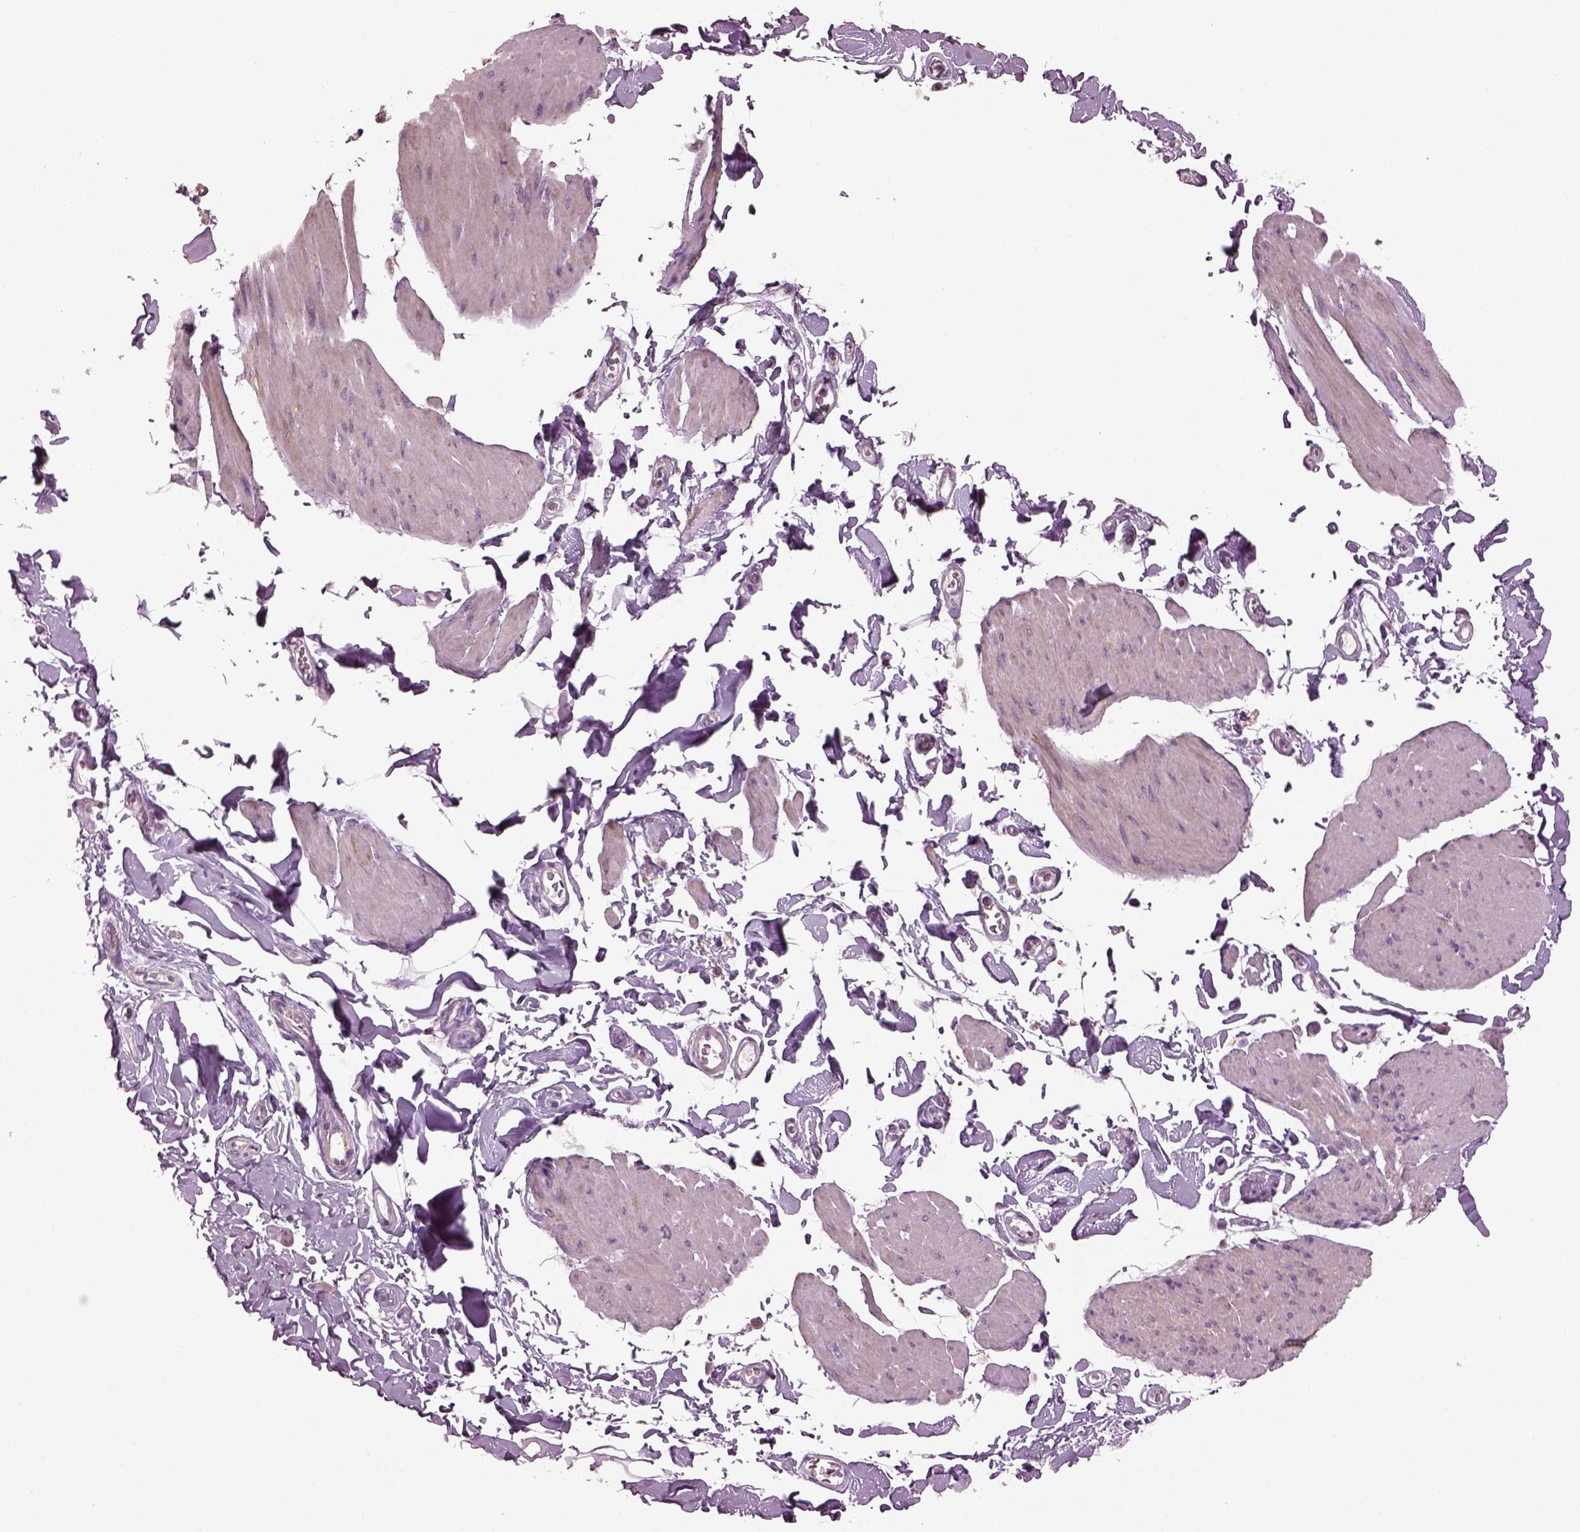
{"staining": {"intensity": "negative", "quantity": "none", "location": "none"}, "tissue": "smooth muscle", "cell_type": "Smooth muscle cells", "image_type": "normal", "snomed": [{"axis": "morphology", "description": "Normal tissue, NOS"}, {"axis": "topography", "description": "Adipose tissue"}, {"axis": "topography", "description": "Smooth muscle"}, {"axis": "topography", "description": "Peripheral nerve tissue"}], "caption": "Smooth muscle cells are negative for brown protein staining in unremarkable smooth muscle.", "gene": "SPATA7", "patient": {"sex": "male", "age": 83}}